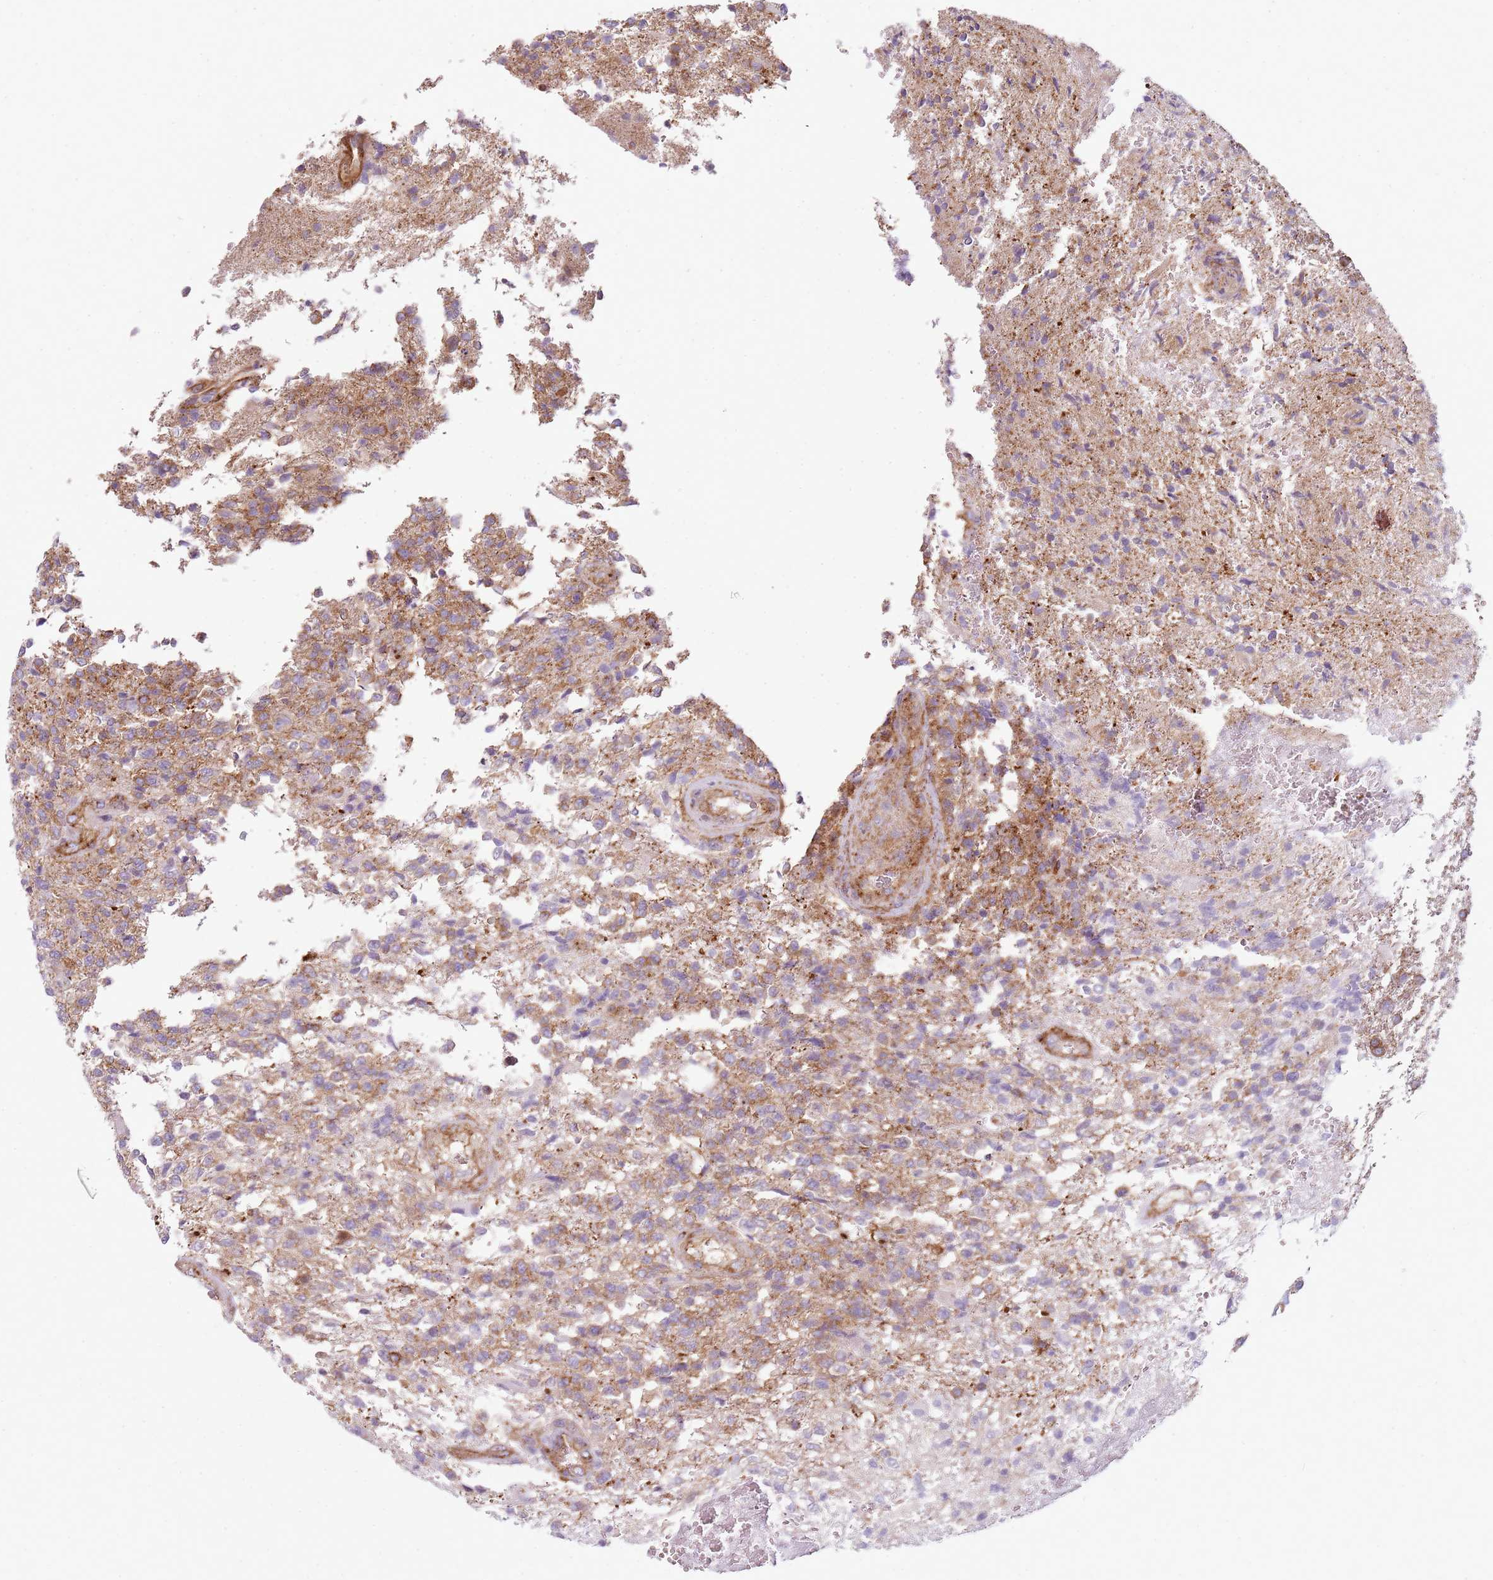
{"staining": {"intensity": "moderate", "quantity": "<25%", "location": "cytoplasmic/membranous"}, "tissue": "glioma", "cell_type": "Tumor cells", "image_type": "cancer", "snomed": [{"axis": "morphology", "description": "Glioma, malignant, High grade"}, {"axis": "topography", "description": "Brain"}], "caption": "Immunohistochemistry (IHC) micrograph of human glioma stained for a protein (brown), which displays low levels of moderate cytoplasmic/membranous expression in about <25% of tumor cells.", "gene": "SNX1", "patient": {"sex": "male", "age": 56}}